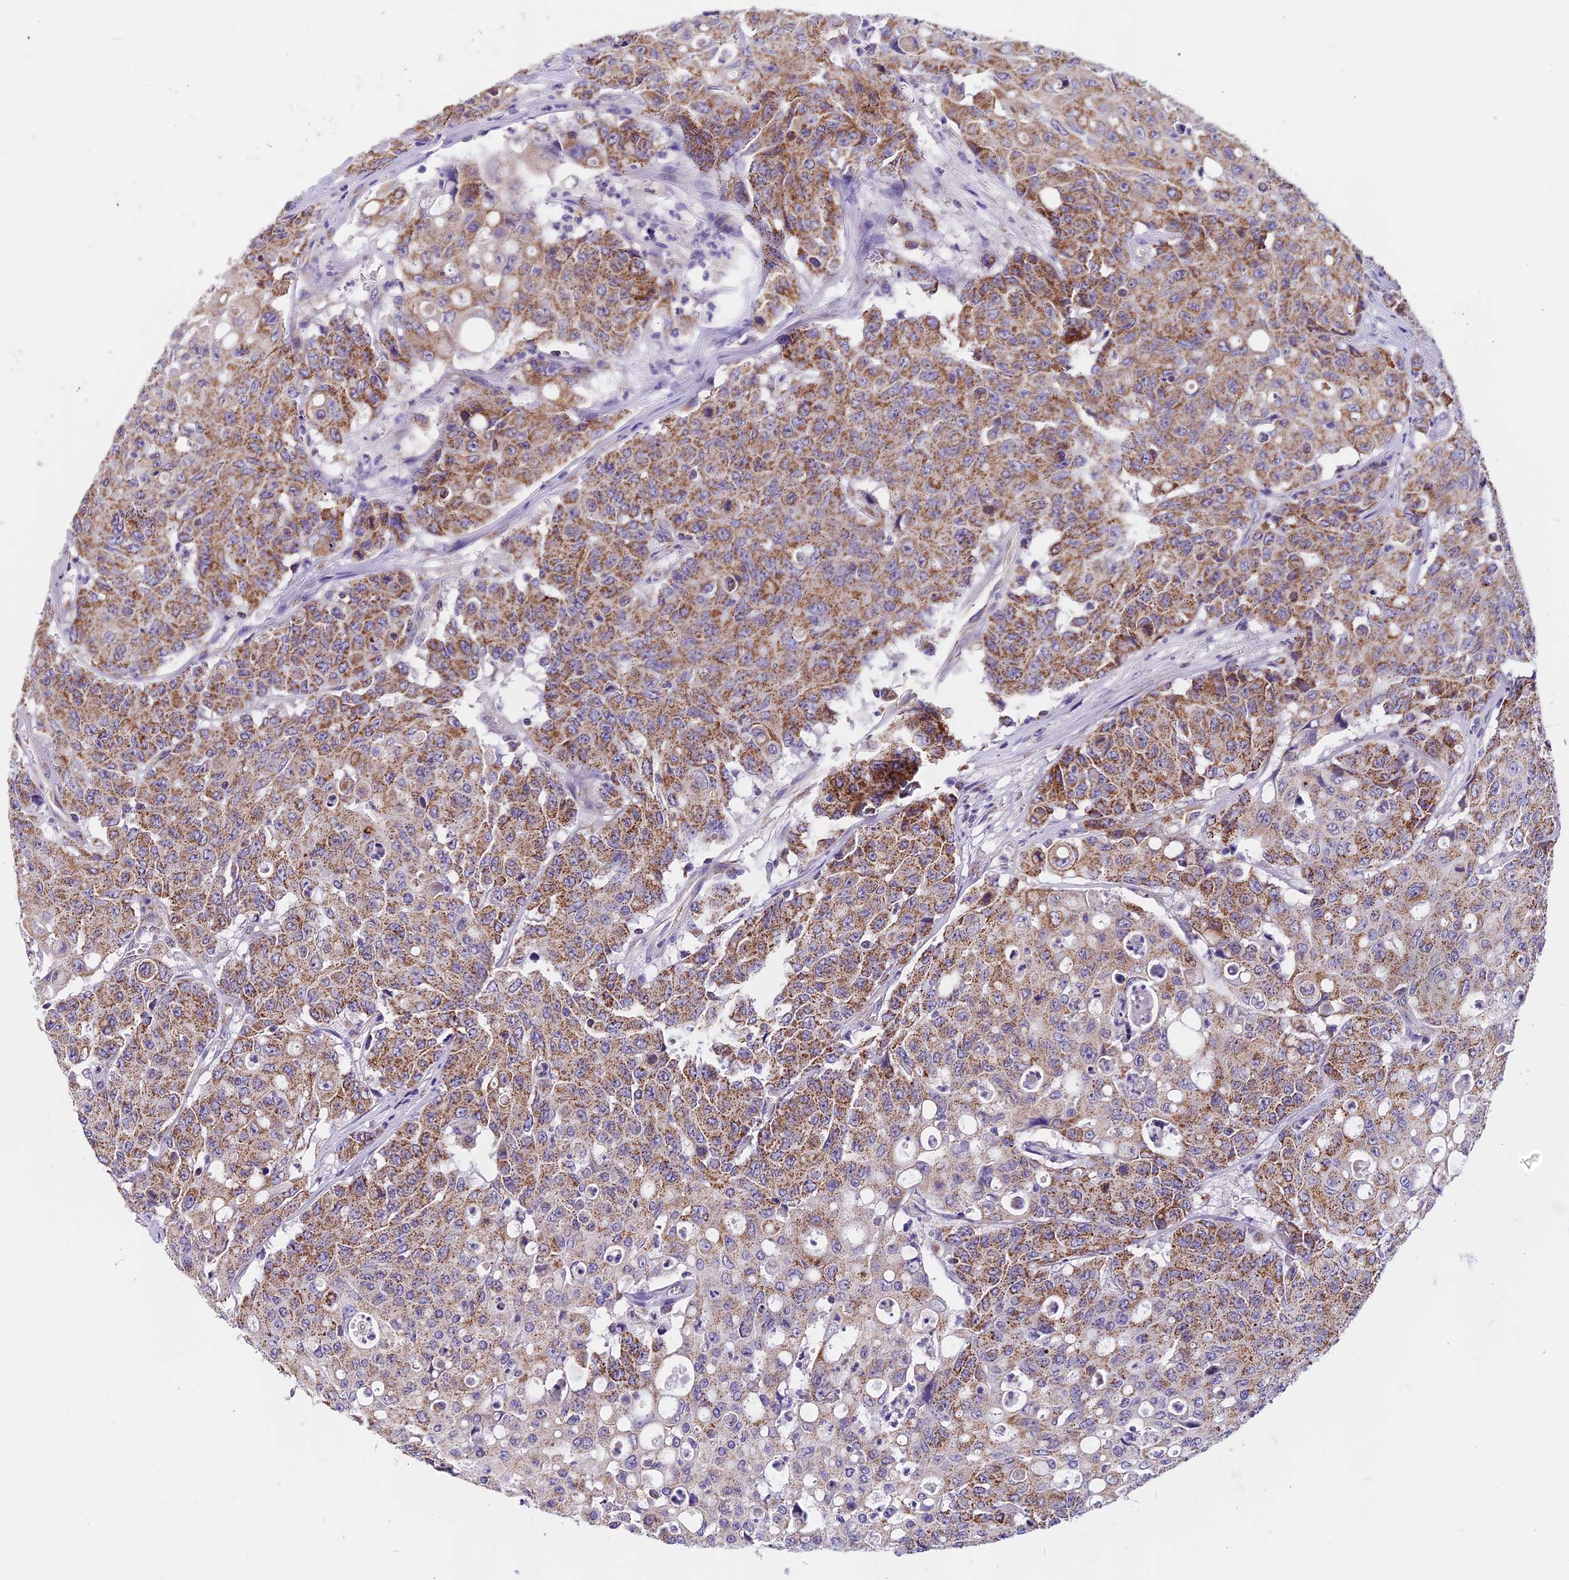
{"staining": {"intensity": "moderate", "quantity": ">75%", "location": "cytoplasmic/membranous"}, "tissue": "colorectal cancer", "cell_type": "Tumor cells", "image_type": "cancer", "snomed": [{"axis": "morphology", "description": "Adenocarcinoma, NOS"}, {"axis": "topography", "description": "Colon"}], "caption": "Approximately >75% of tumor cells in colorectal adenocarcinoma reveal moderate cytoplasmic/membranous protein positivity as visualized by brown immunohistochemical staining.", "gene": "MGME1", "patient": {"sex": "male", "age": 51}}